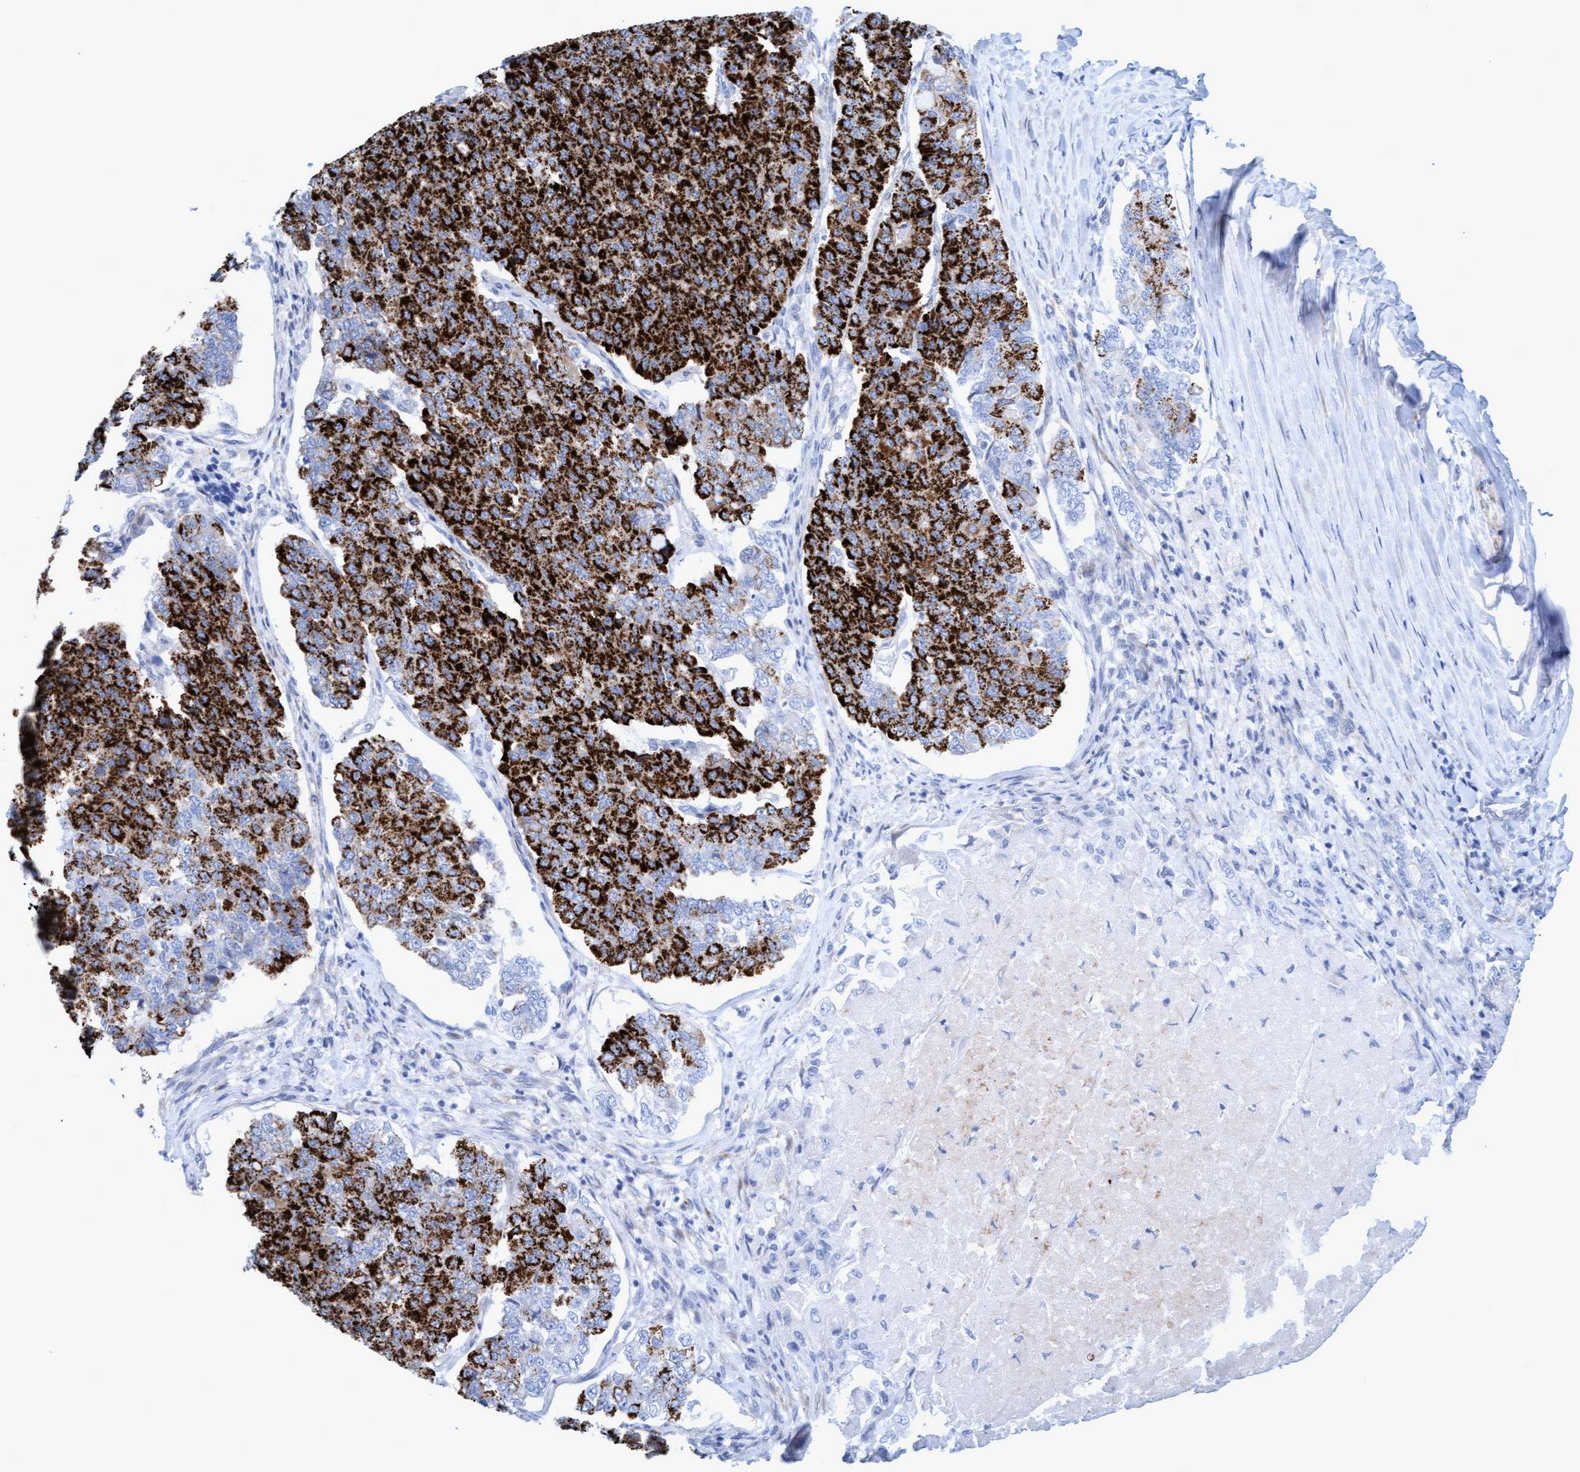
{"staining": {"intensity": "strong", "quantity": ">75%", "location": "cytoplasmic/membranous"}, "tissue": "pancreatic cancer", "cell_type": "Tumor cells", "image_type": "cancer", "snomed": [{"axis": "morphology", "description": "Adenocarcinoma, NOS"}, {"axis": "topography", "description": "Pancreas"}], "caption": "A brown stain shows strong cytoplasmic/membranous staining of a protein in pancreatic adenocarcinoma tumor cells. (Stains: DAB in brown, nuclei in blue, Microscopy: brightfield microscopy at high magnification).", "gene": "MTFR1", "patient": {"sex": "male", "age": 50}}